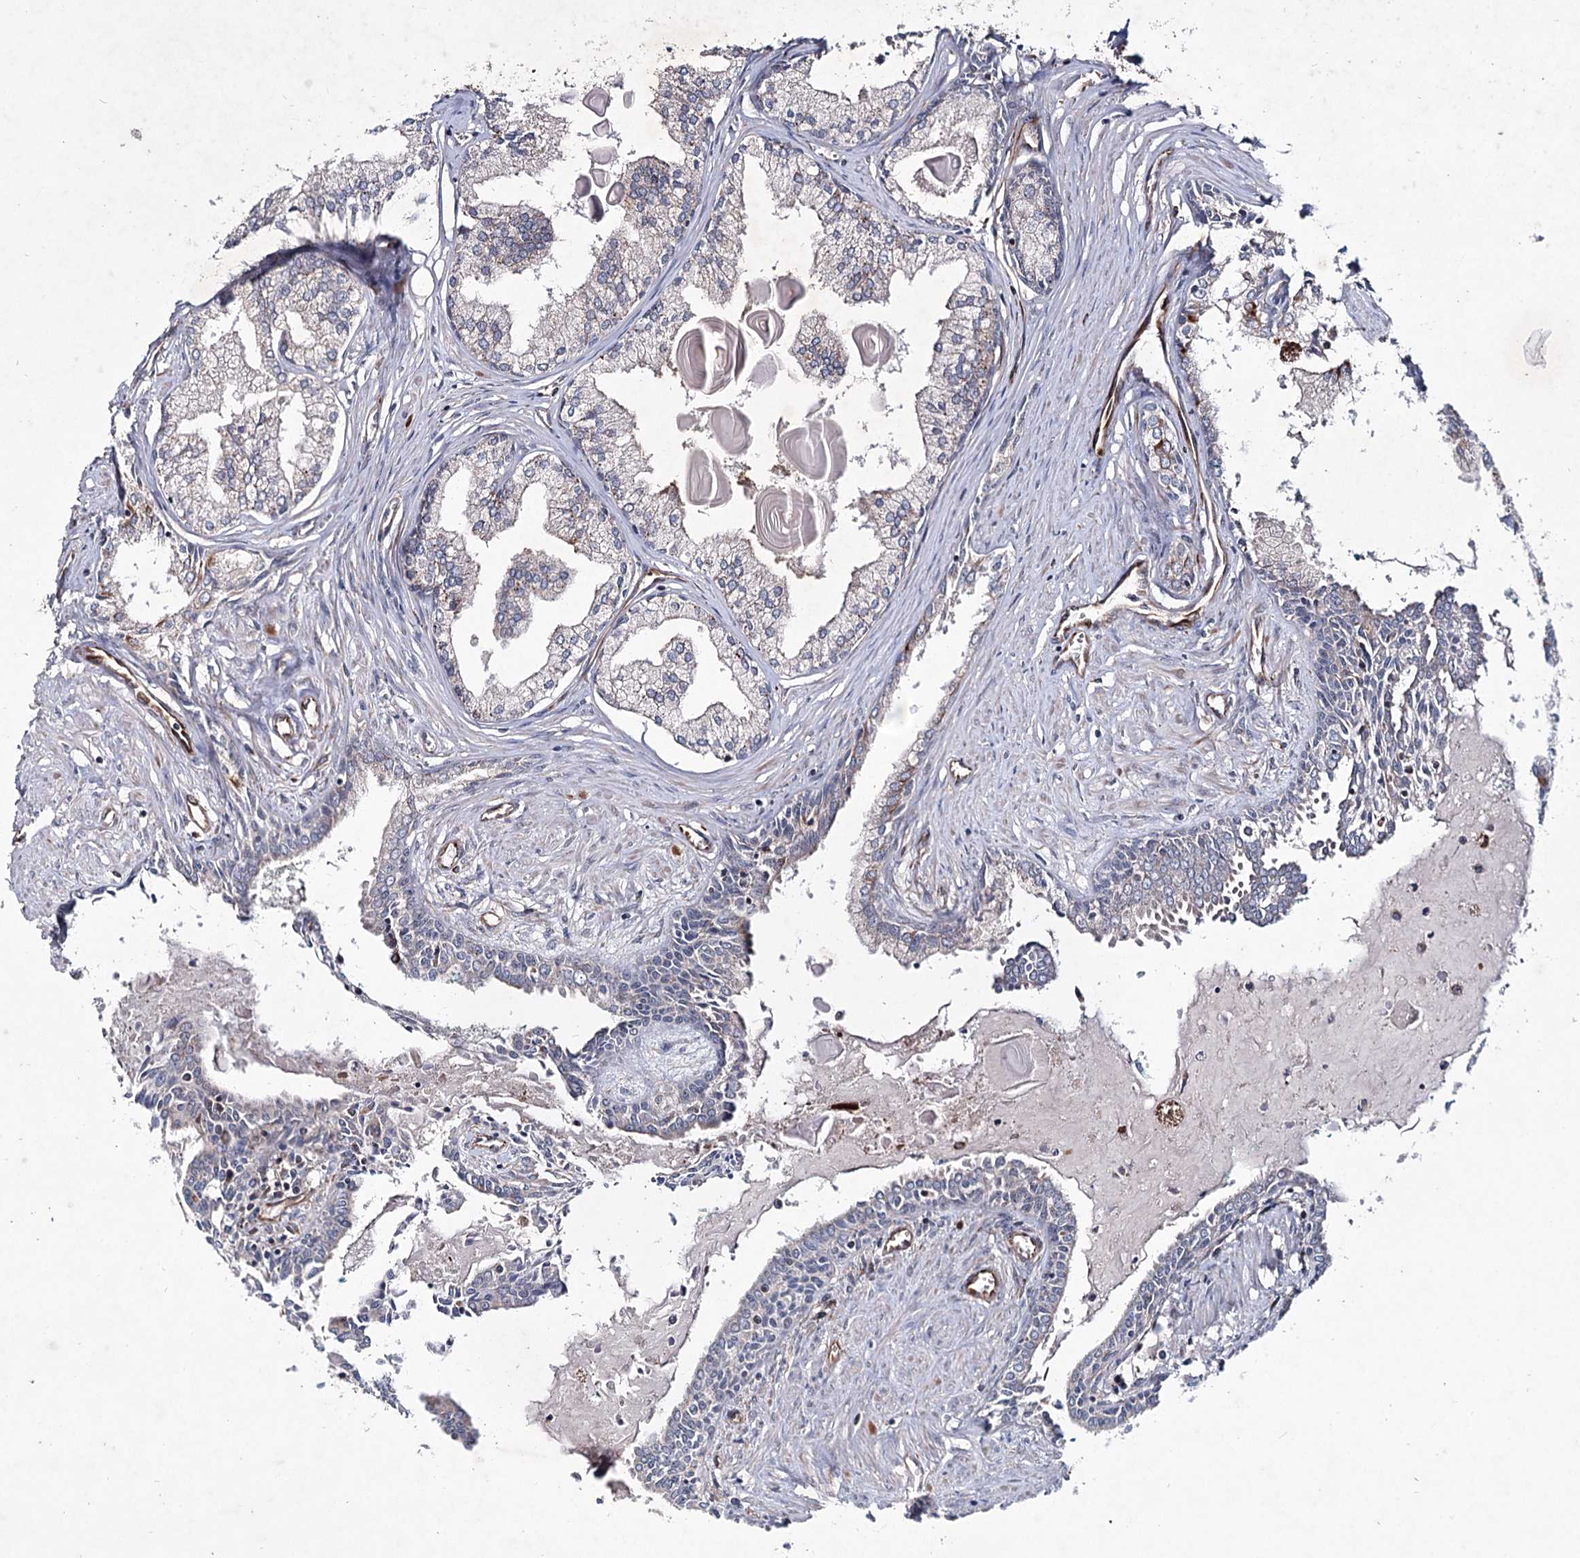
{"staining": {"intensity": "weak", "quantity": "25%-75%", "location": "cytoplasmic/membranous"}, "tissue": "prostate cancer", "cell_type": "Tumor cells", "image_type": "cancer", "snomed": [{"axis": "morphology", "description": "Adenocarcinoma, High grade"}, {"axis": "topography", "description": "Prostate"}], "caption": "A histopathology image of human prostate cancer stained for a protein demonstrates weak cytoplasmic/membranous brown staining in tumor cells. Ihc stains the protein of interest in brown and the nuclei are stained blue.", "gene": "DPEP2", "patient": {"sex": "male", "age": 68}}